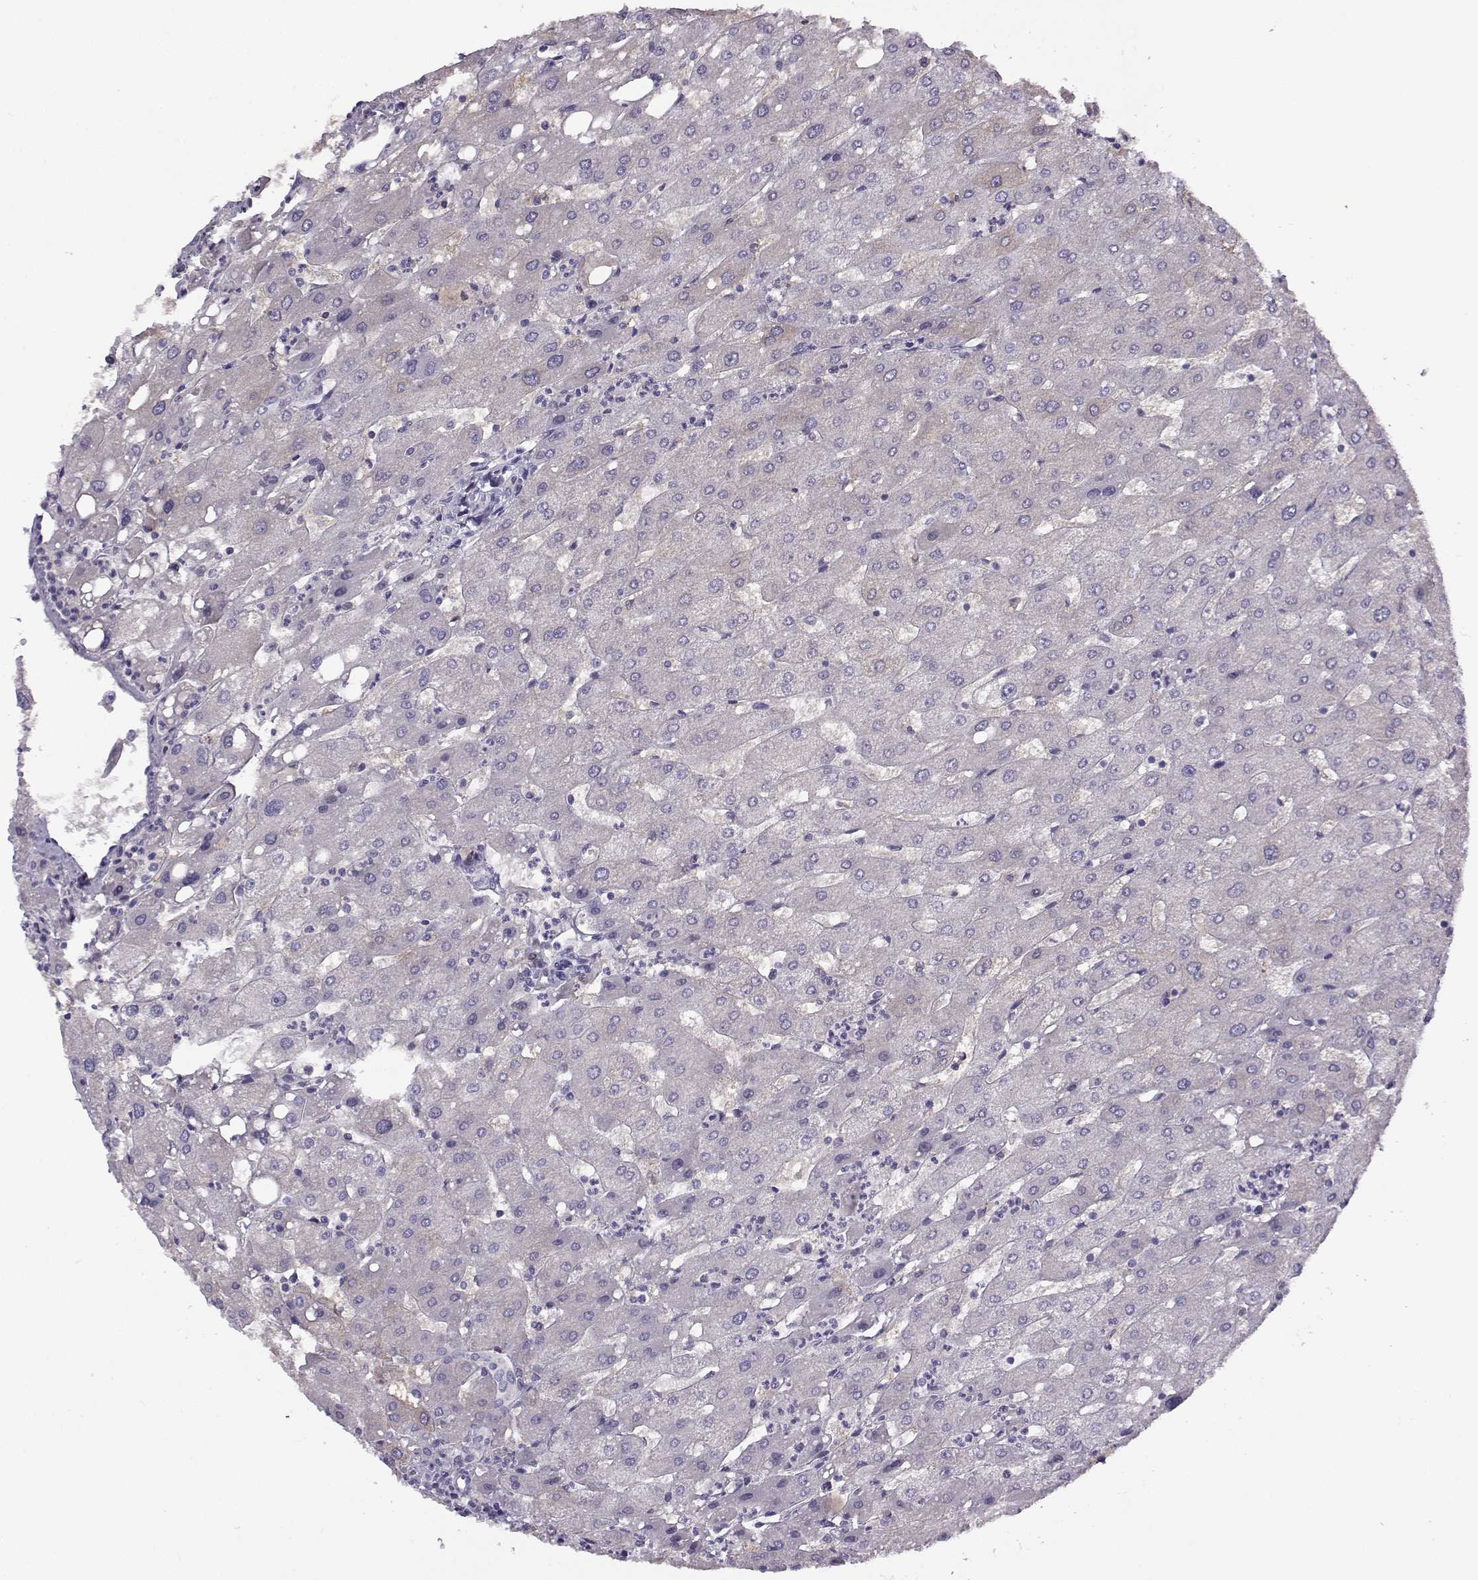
{"staining": {"intensity": "negative", "quantity": "none", "location": "none"}, "tissue": "liver", "cell_type": "Cholangiocytes", "image_type": "normal", "snomed": [{"axis": "morphology", "description": "Normal tissue, NOS"}, {"axis": "topography", "description": "Liver"}], "caption": "Cholangiocytes show no significant expression in normal liver. The staining was performed using DAB to visualize the protein expression in brown, while the nuclei were stained in blue with hematoxylin (Magnification: 20x).", "gene": "UCP3", "patient": {"sex": "male", "age": 67}}